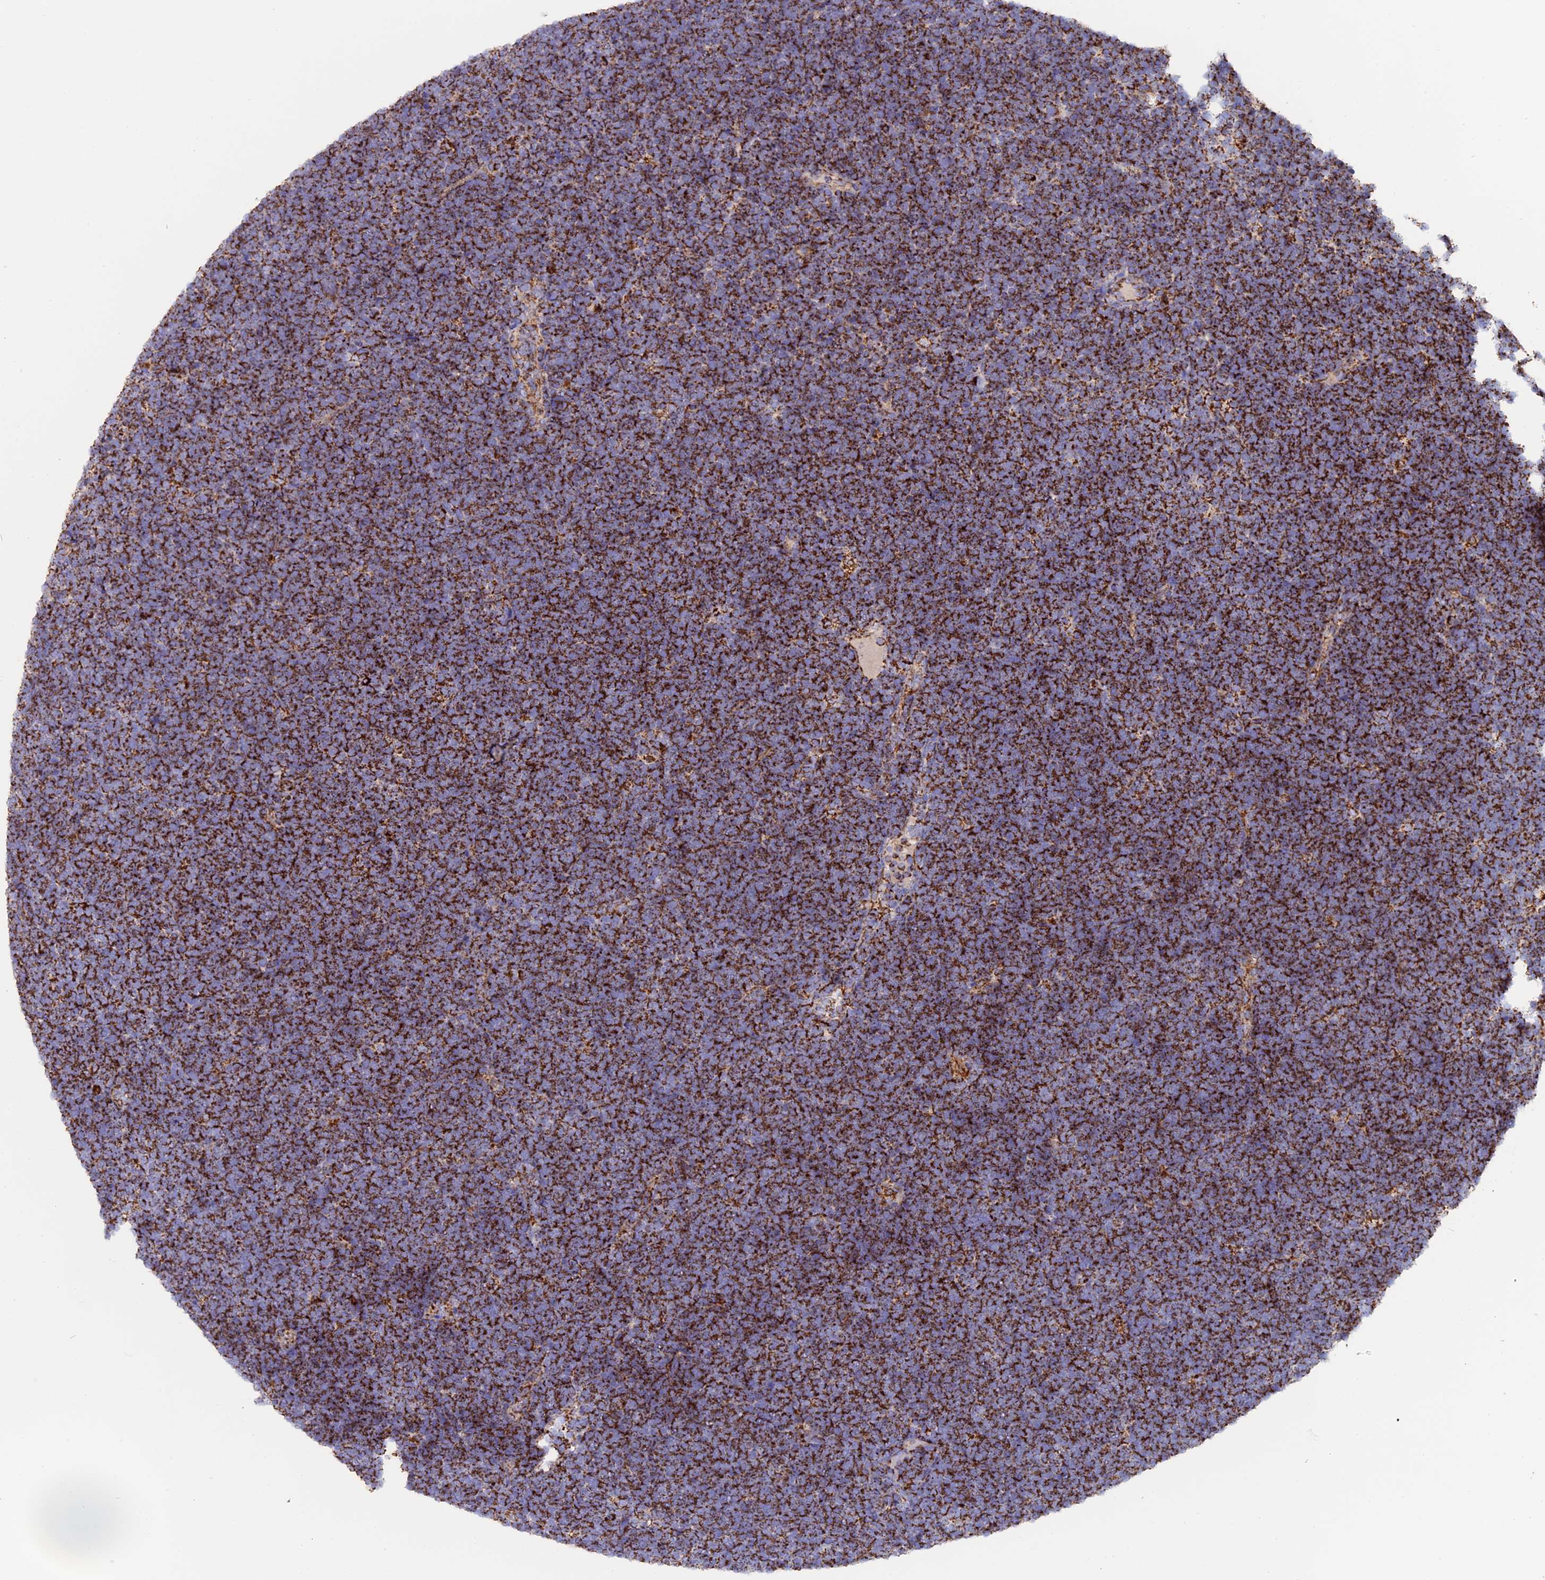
{"staining": {"intensity": "strong", "quantity": ">75%", "location": "cytoplasmic/membranous"}, "tissue": "lymphoma", "cell_type": "Tumor cells", "image_type": "cancer", "snomed": [{"axis": "morphology", "description": "Malignant lymphoma, non-Hodgkin's type, High grade"}, {"axis": "topography", "description": "Lymph node"}], "caption": "The micrograph exhibits immunohistochemical staining of lymphoma. There is strong cytoplasmic/membranous expression is seen in approximately >75% of tumor cells.", "gene": "UQCRB", "patient": {"sex": "male", "age": 13}}